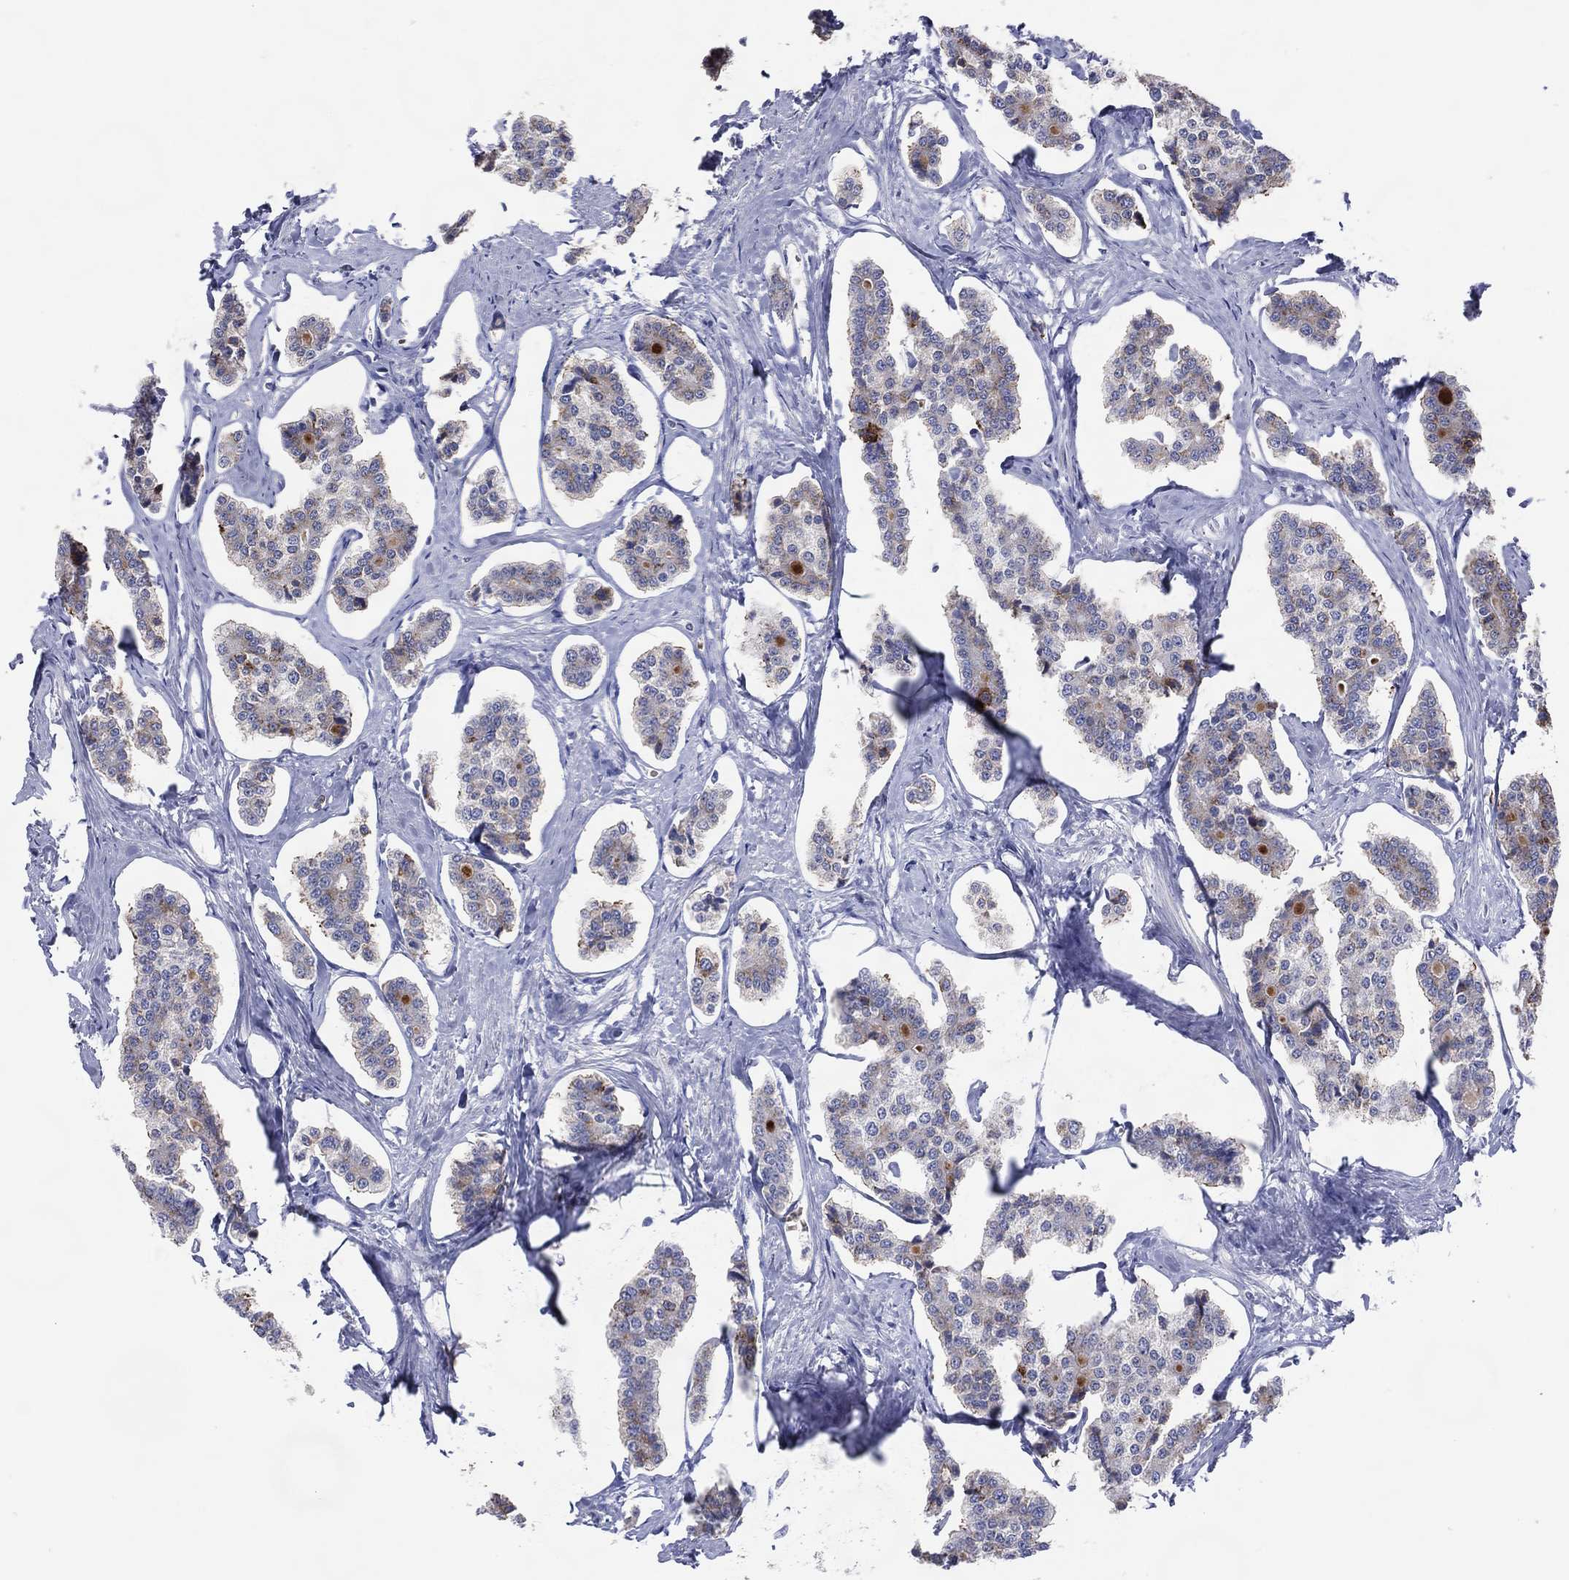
{"staining": {"intensity": "weak", "quantity": "<25%", "location": "cytoplasmic/membranous"}, "tissue": "carcinoid", "cell_type": "Tumor cells", "image_type": "cancer", "snomed": [{"axis": "morphology", "description": "Carcinoid, malignant, NOS"}, {"axis": "topography", "description": "Small intestine"}], "caption": "Protein analysis of carcinoid shows no significant staining in tumor cells. The staining was performed using DAB (3,3'-diaminobenzidine) to visualize the protein expression in brown, while the nuclei were stained in blue with hematoxylin (Magnification: 20x).", "gene": "DNAH6", "patient": {"sex": "female", "age": 65}}